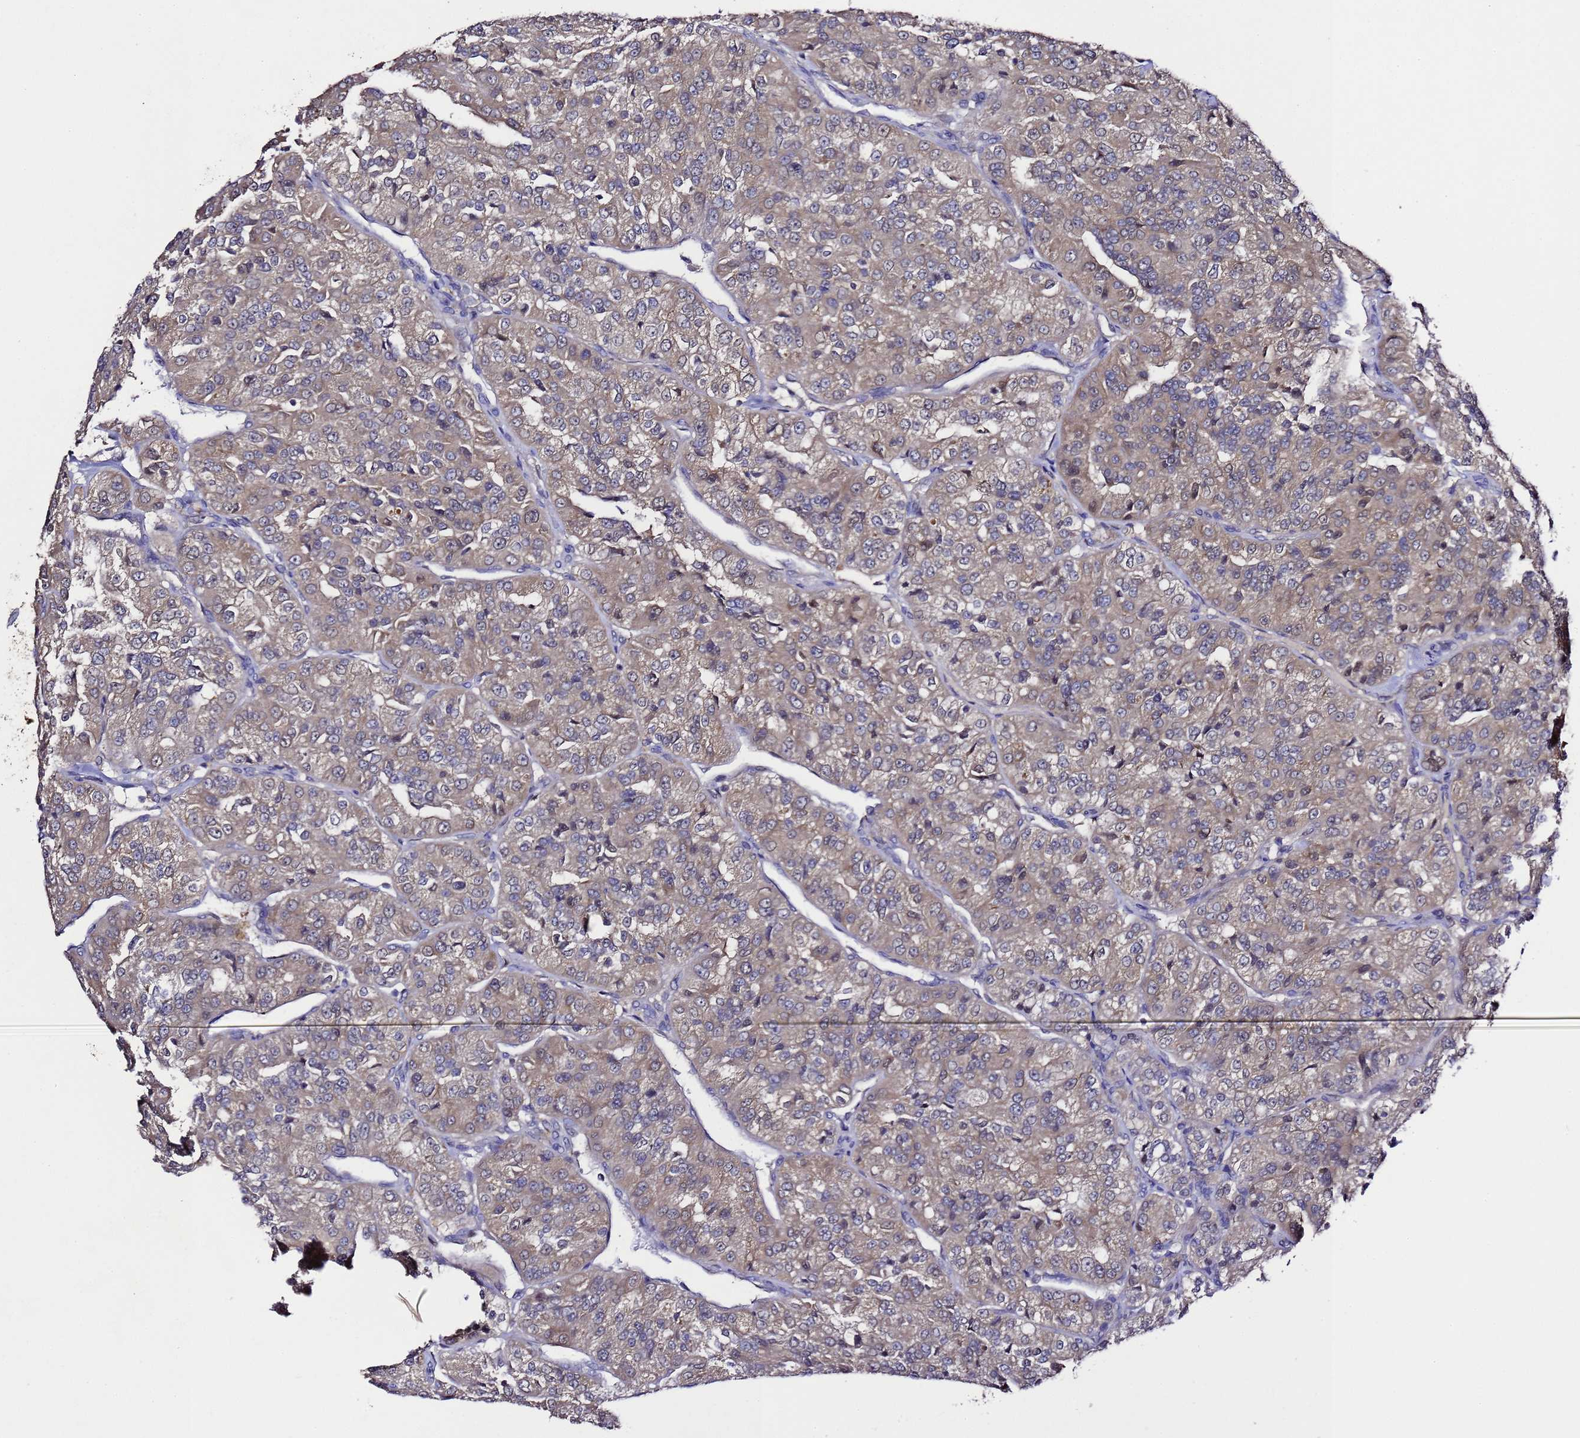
{"staining": {"intensity": "weak", "quantity": "25%-75%", "location": "cytoplasmic/membranous"}, "tissue": "renal cancer", "cell_type": "Tumor cells", "image_type": "cancer", "snomed": [{"axis": "morphology", "description": "Adenocarcinoma, NOS"}, {"axis": "topography", "description": "Kidney"}], "caption": "Immunohistochemical staining of human renal adenocarcinoma reveals weak cytoplasmic/membranous protein expression in approximately 25%-75% of tumor cells.", "gene": "ALG3", "patient": {"sex": "female", "age": 63}}